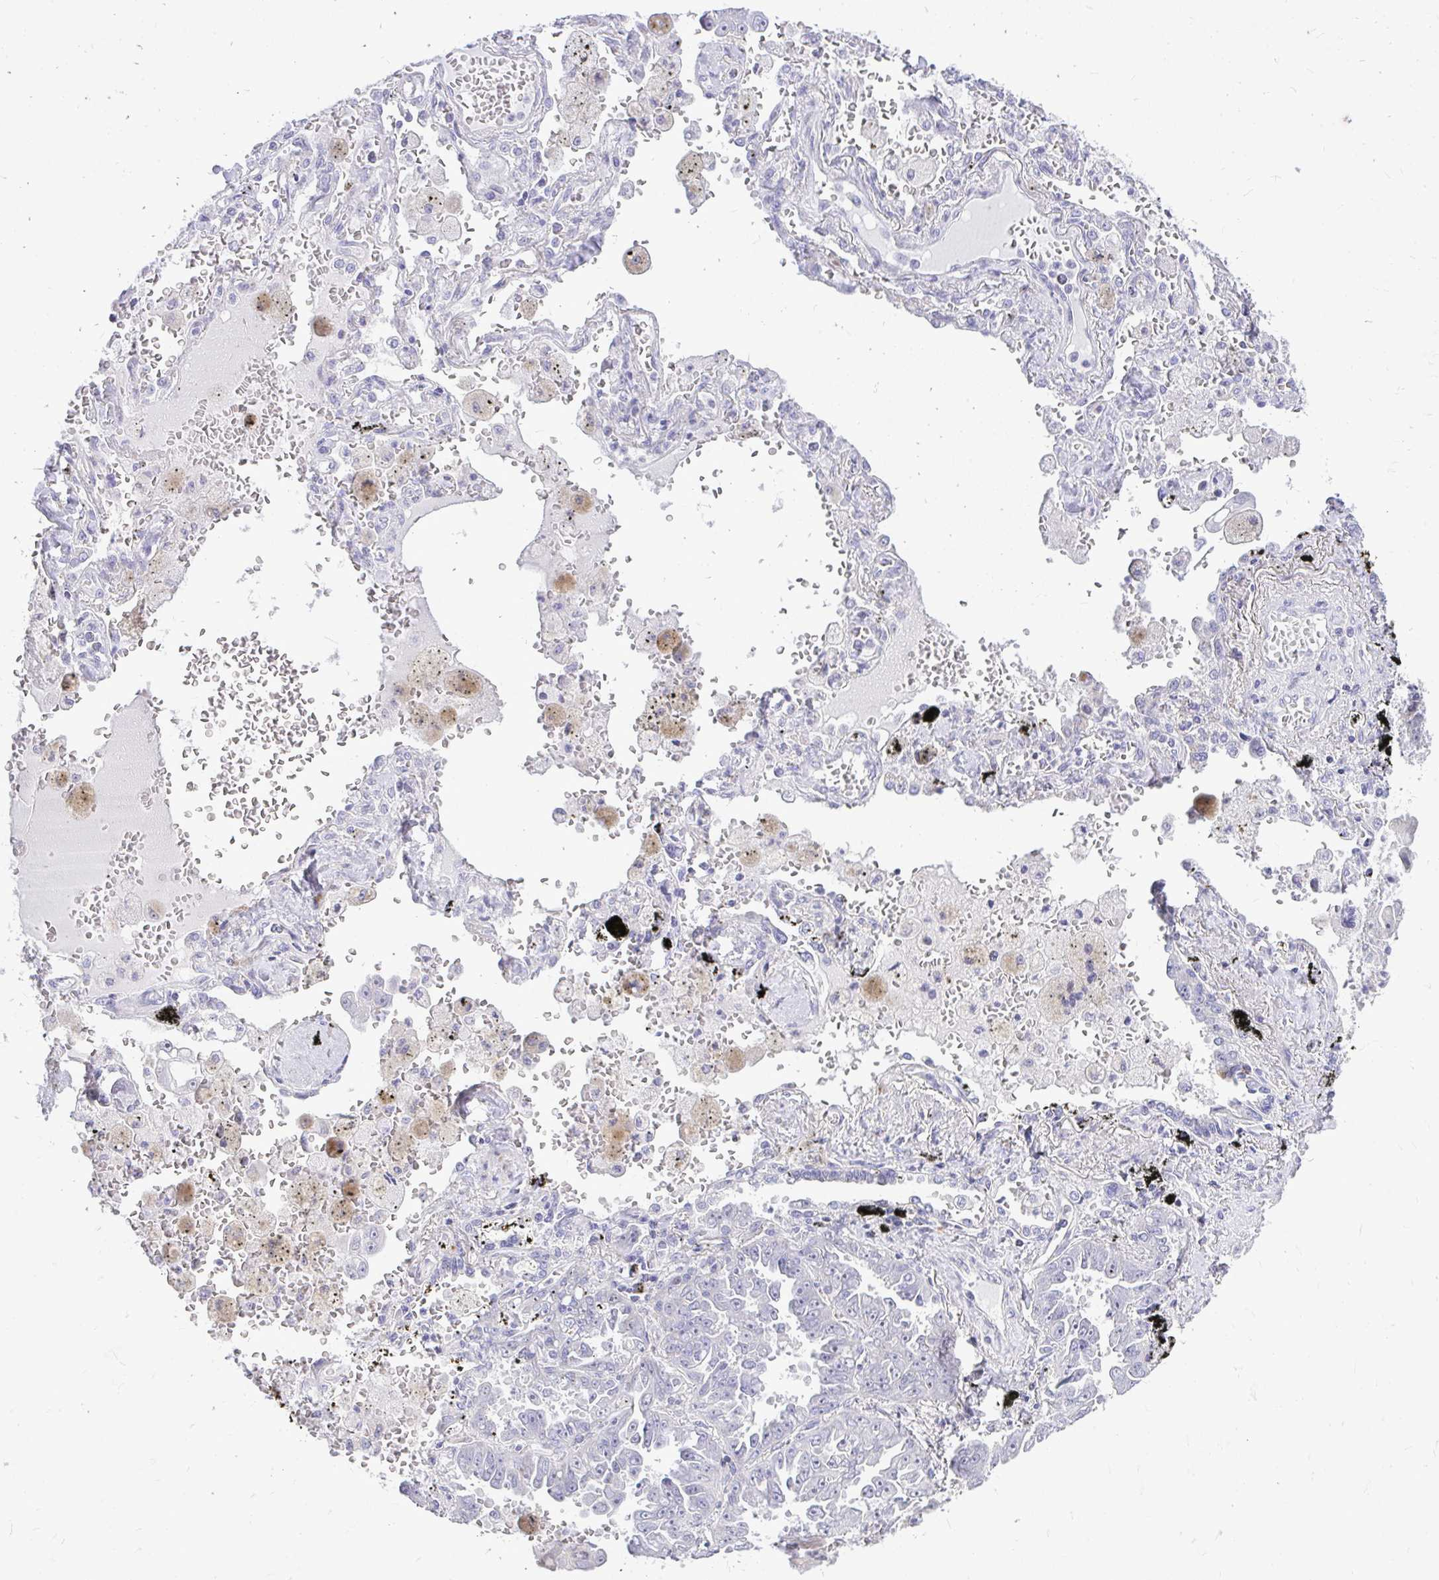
{"staining": {"intensity": "negative", "quantity": "none", "location": "none"}, "tissue": "lung cancer", "cell_type": "Tumor cells", "image_type": "cancer", "snomed": [{"axis": "morphology", "description": "Adenocarcinoma, NOS"}, {"axis": "topography", "description": "Lung"}], "caption": "Tumor cells are negative for brown protein staining in adenocarcinoma (lung).", "gene": "OR8D1", "patient": {"sex": "female", "age": 52}}